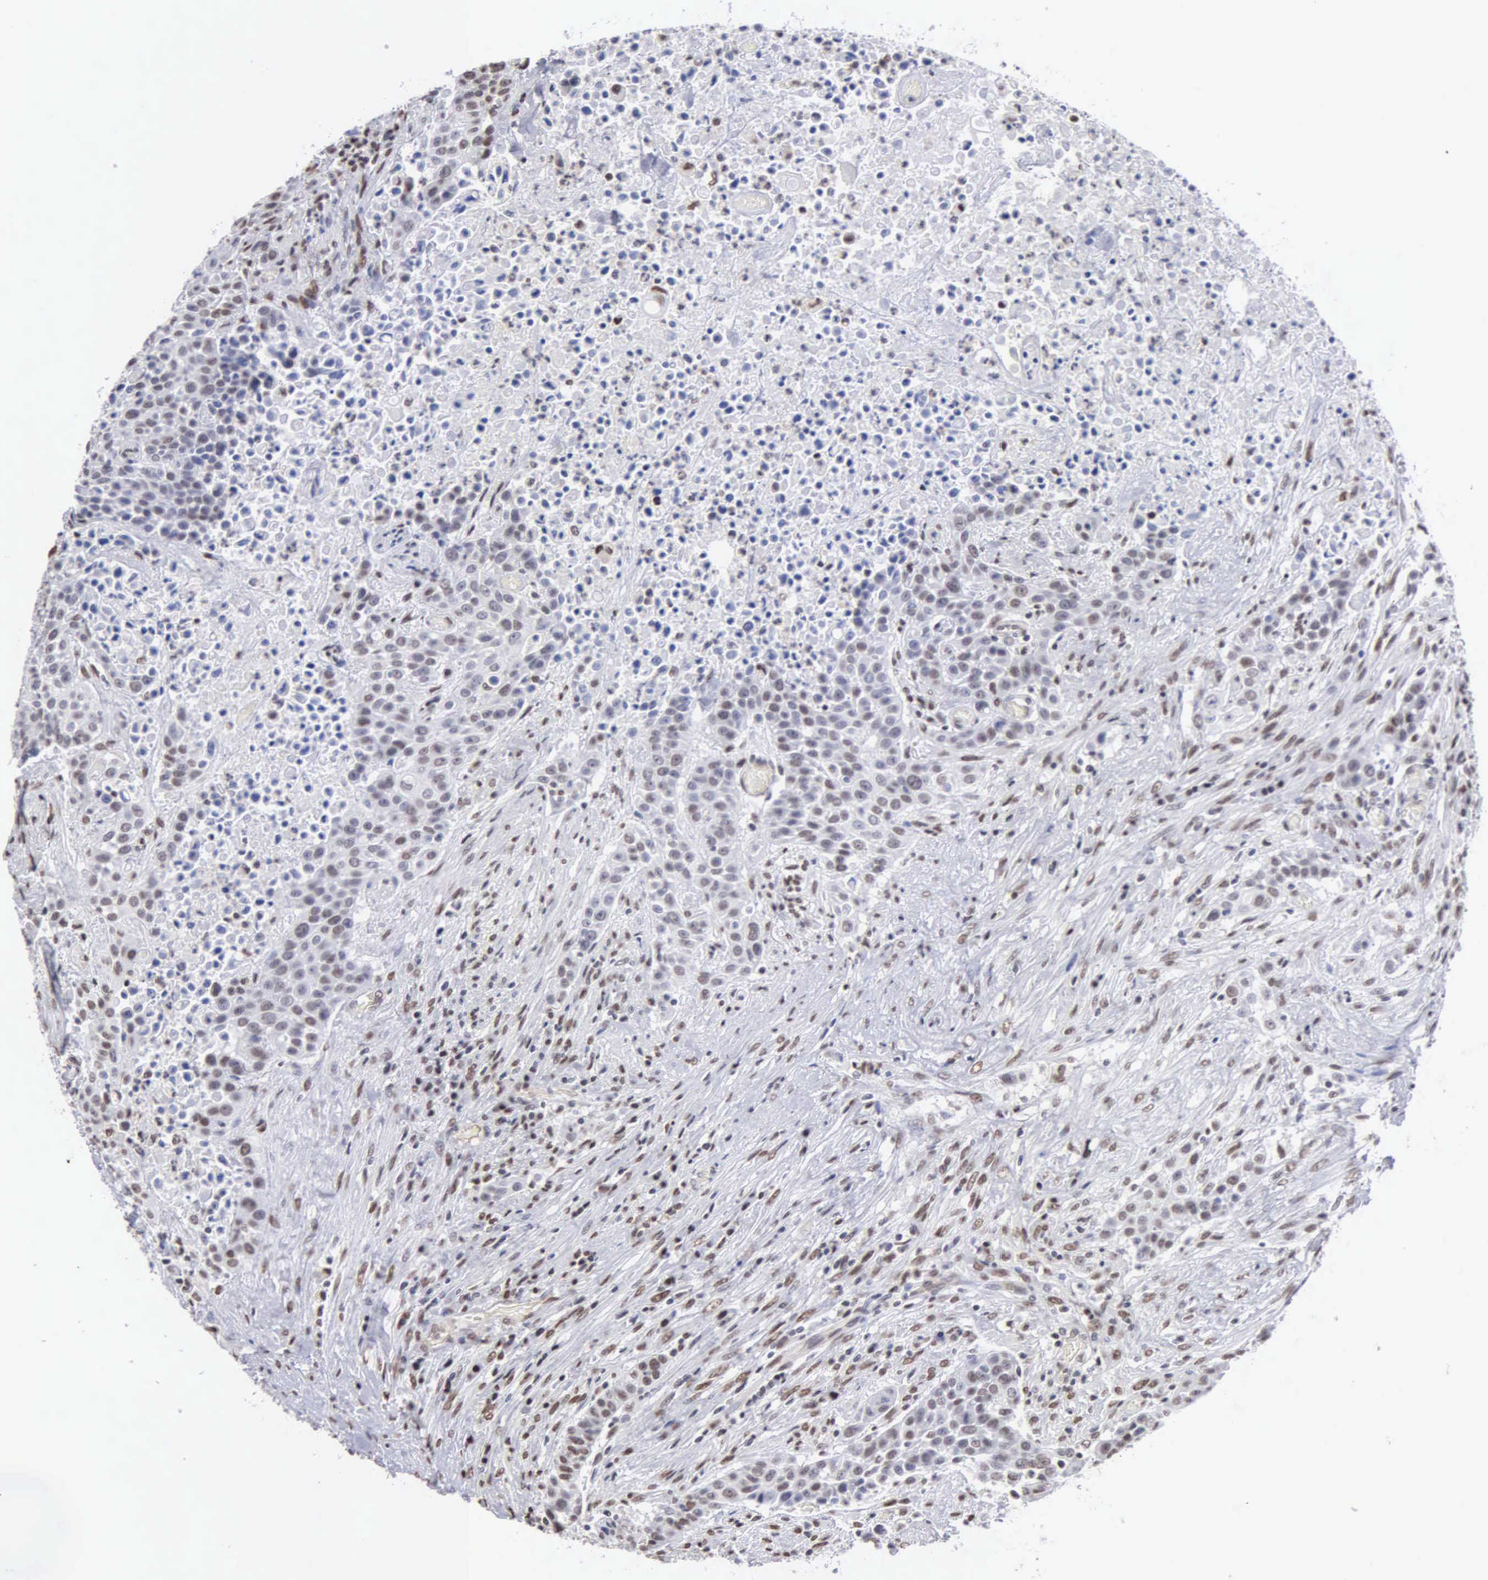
{"staining": {"intensity": "weak", "quantity": "<25%", "location": "nuclear"}, "tissue": "urothelial cancer", "cell_type": "Tumor cells", "image_type": "cancer", "snomed": [{"axis": "morphology", "description": "Urothelial carcinoma, High grade"}, {"axis": "topography", "description": "Urinary bladder"}], "caption": "Tumor cells are negative for protein expression in human high-grade urothelial carcinoma.", "gene": "CCNG1", "patient": {"sex": "male", "age": 74}}